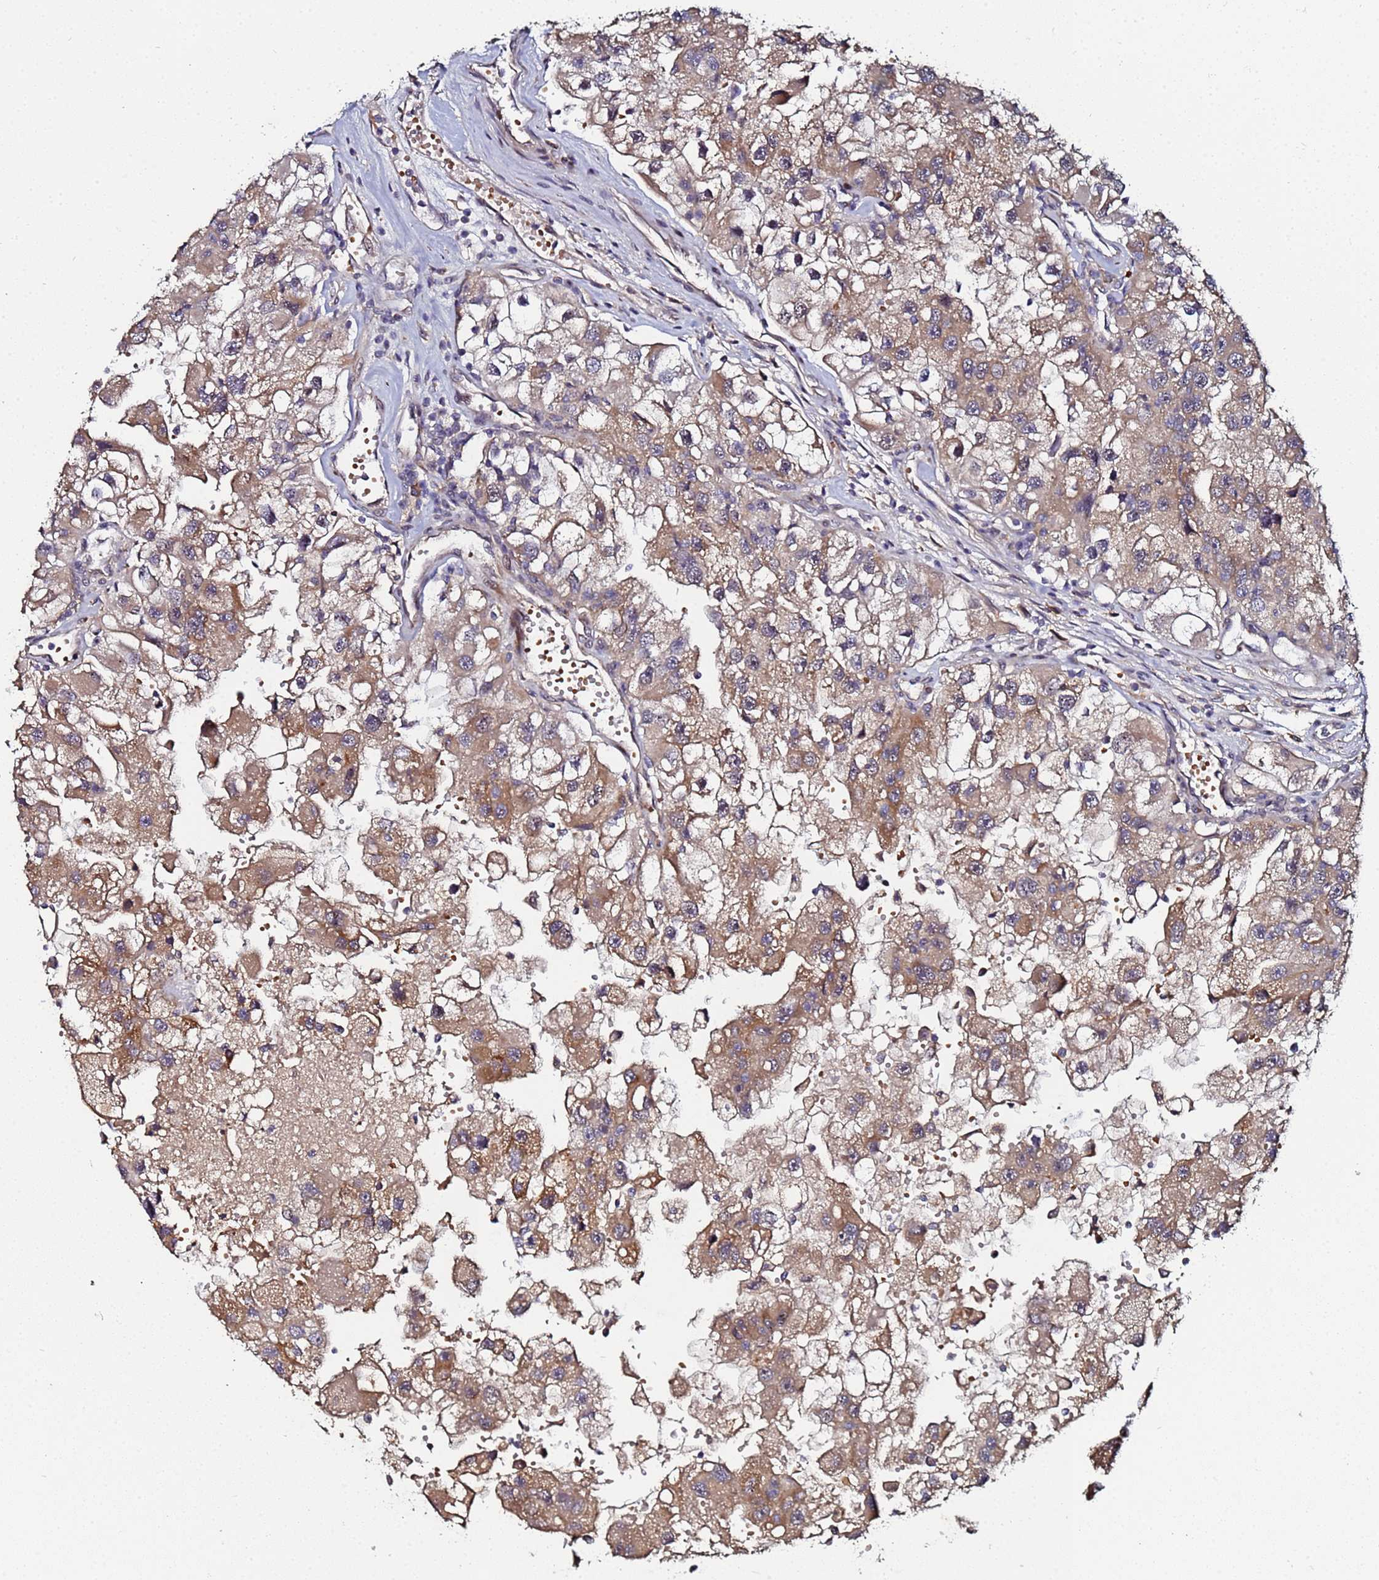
{"staining": {"intensity": "moderate", "quantity": ">75%", "location": "cytoplasmic/membranous"}, "tissue": "renal cancer", "cell_type": "Tumor cells", "image_type": "cancer", "snomed": [{"axis": "morphology", "description": "Adenocarcinoma, NOS"}, {"axis": "topography", "description": "Kidney"}], "caption": "This micrograph demonstrates immunohistochemistry staining of renal cancer (adenocarcinoma), with medium moderate cytoplasmic/membranous staining in approximately >75% of tumor cells.", "gene": "OSER1", "patient": {"sex": "male", "age": 63}}